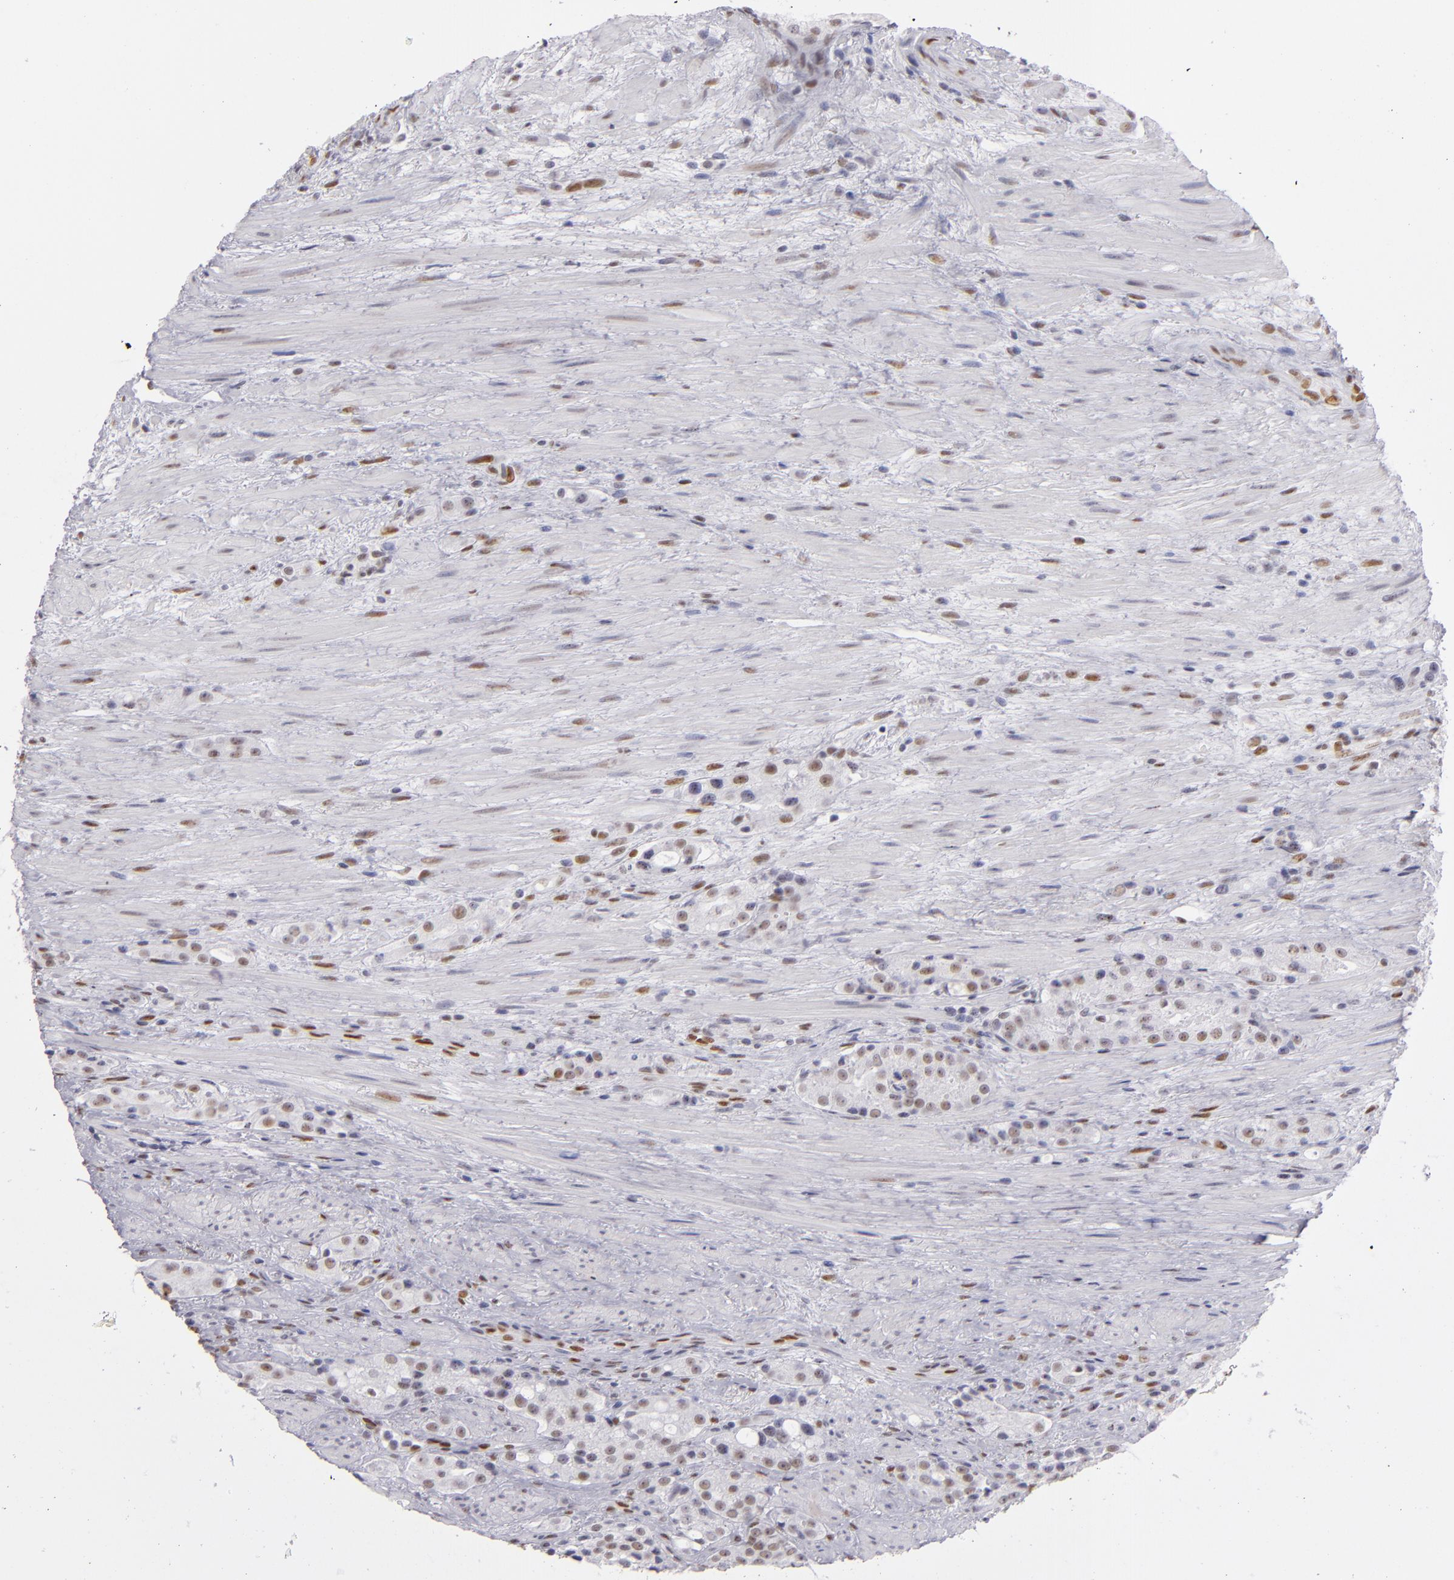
{"staining": {"intensity": "moderate", "quantity": "<25%", "location": "nuclear"}, "tissue": "prostate cancer", "cell_type": "Tumor cells", "image_type": "cancer", "snomed": [{"axis": "morphology", "description": "Adenocarcinoma, High grade"}, {"axis": "topography", "description": "Prostate"}], "caption": "A high-resolution image shows immunohistochemistry (IHC) staining of prostate cancer (adenocarcinoma (high-grade)), which exhibits moderate nuclear positivity in about <25% of tumor cells.", "gene": "TOP3A", "patient": {"sex": "male", "age": 72}}